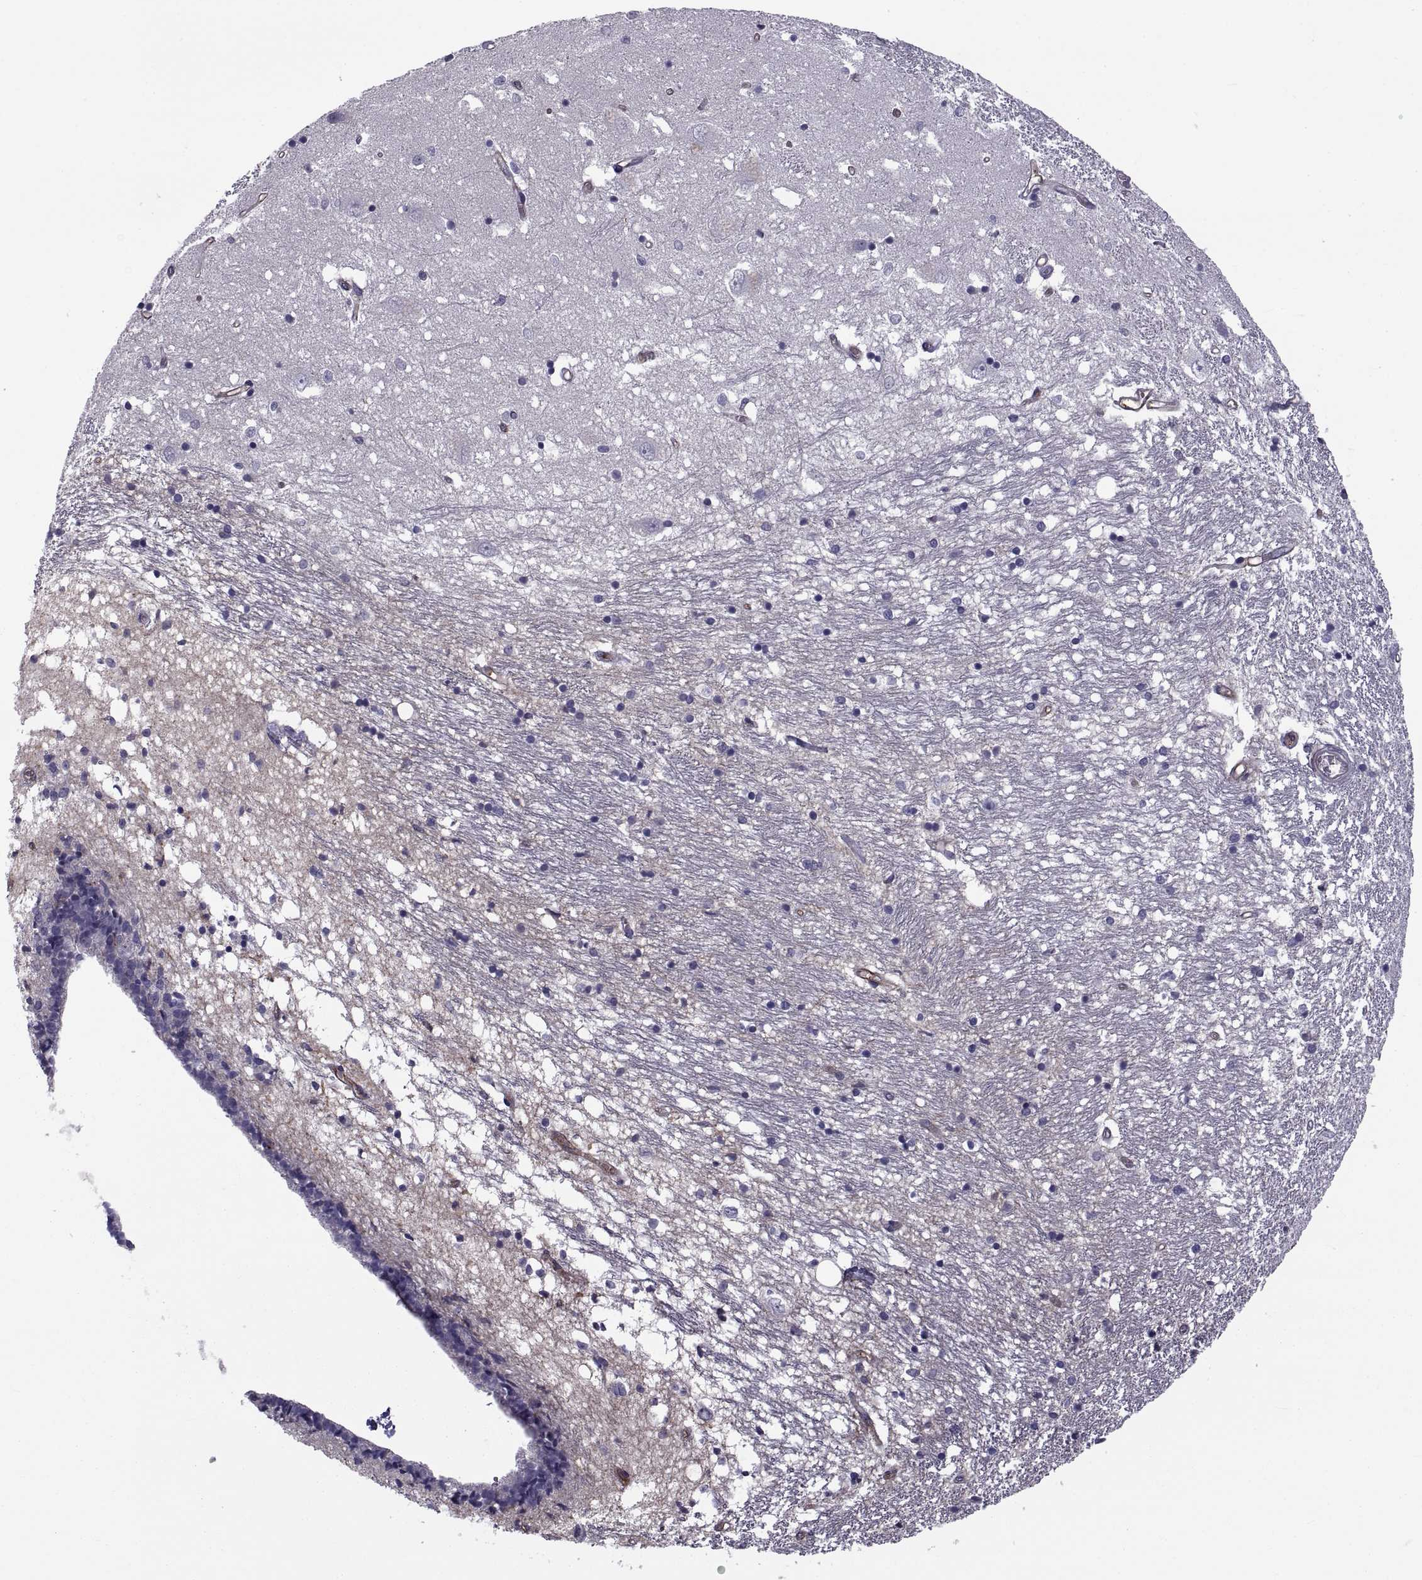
{"staining": {"intensity": "negative", "quantity": "none", "location": "none"}, "tissue": "caudate", "cell_type": "Glial cells", "image_type": "normal", "snomed": [{"axis": "morphology", "description": "Normal tissue, NOS"}, {"axis": "topography", "description": "Lateral ventricle wall"}], "caption": "This is an immunohistochemistry micrograph of benign caudate. There is no staining in glial cells.", "gene": "MYH9", "patient": {"sex": "female", "age": 71}}